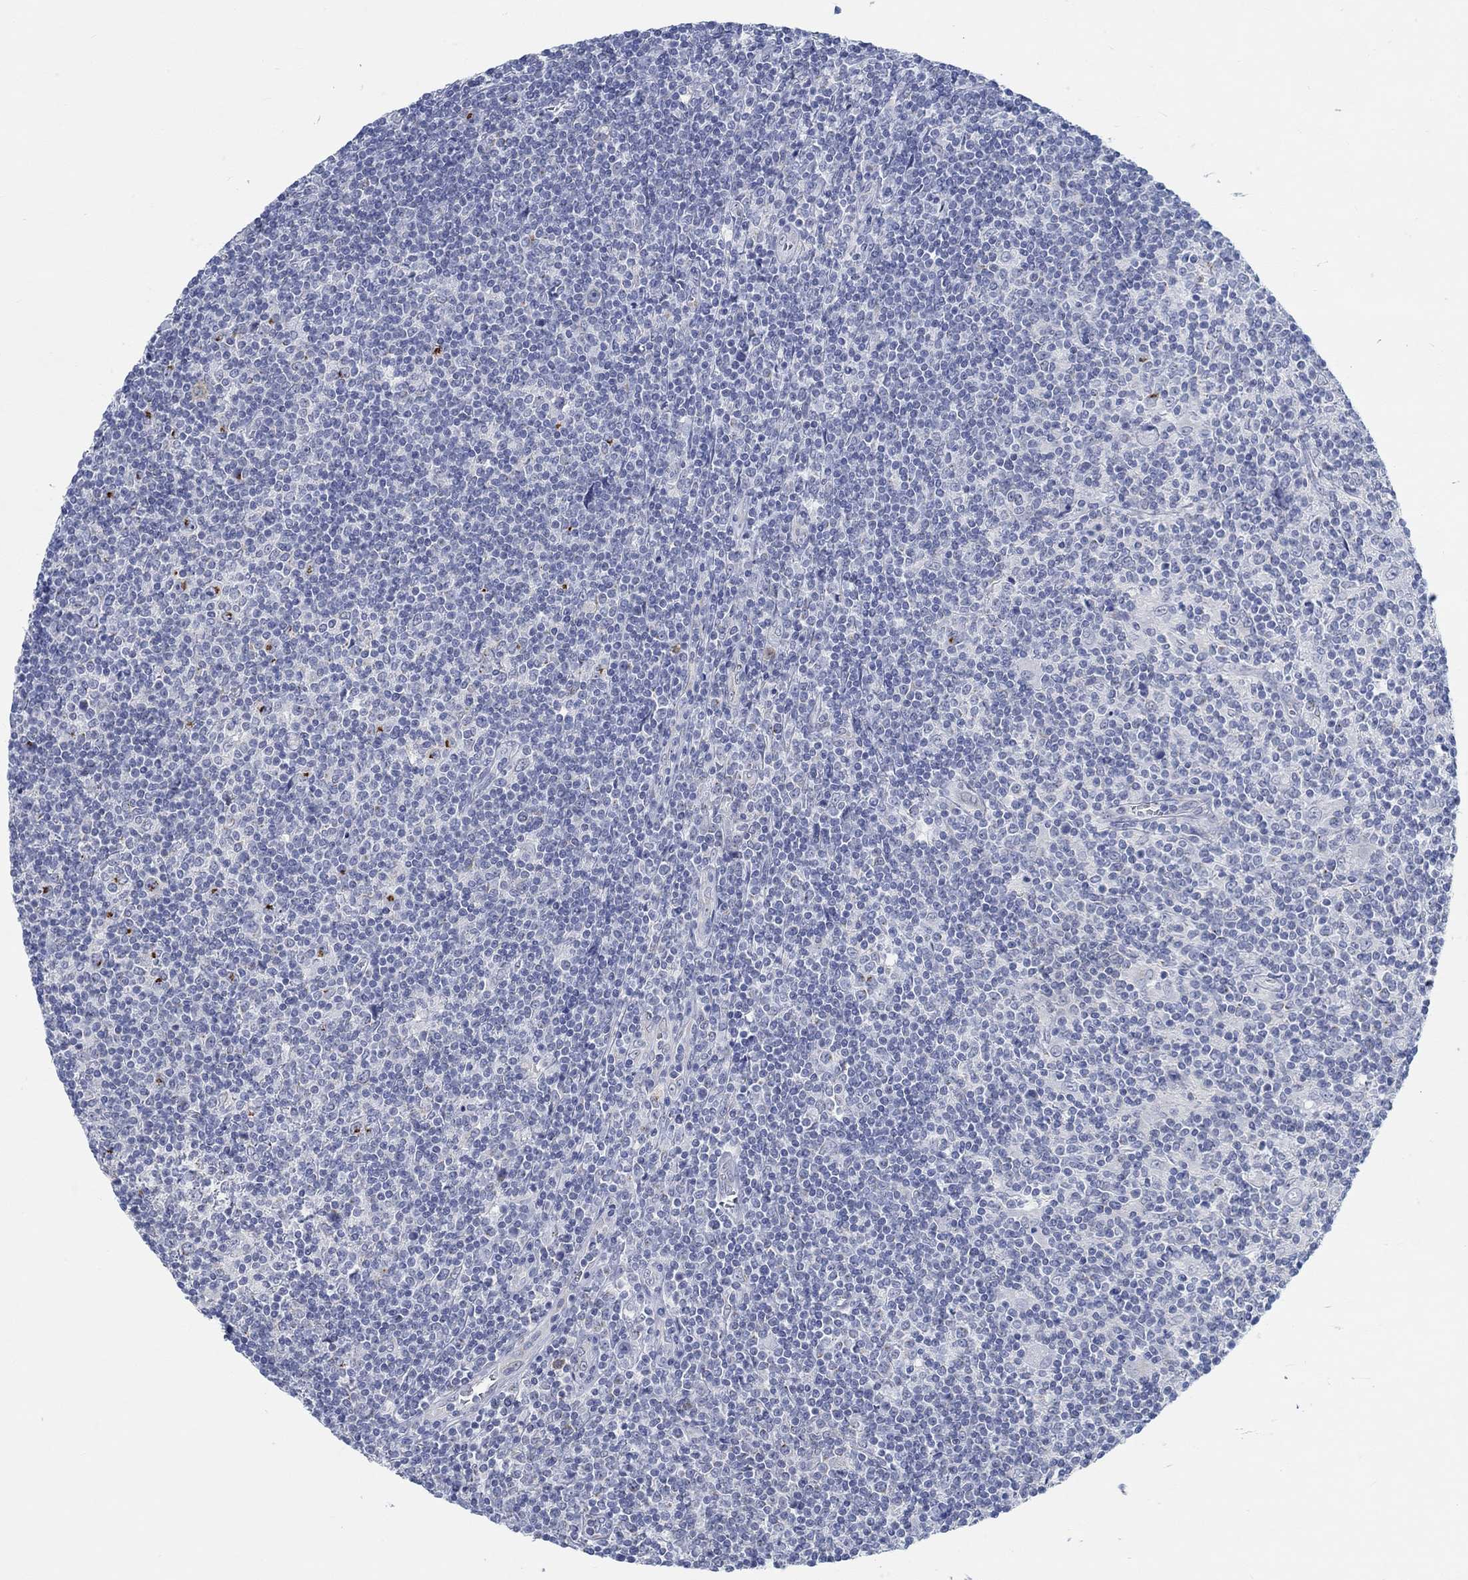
{"staining": {"intensity": "negative", "quantity": "none", "location": "none"}, "tissue": "lymphoma", "cell_type": "Tumor cells", "image_type": "cancer", "snomed": [{"axis": "morphology", "description": "Hodgkin's disease, NOS"}, {"axis": "topography", "description": "Lymph node"}], "caption": "There is no significant expression in tumor cells of Hodgkin's disease.", "gene": "TEKT4", "patient": {"sex": "male", "age": 40}}